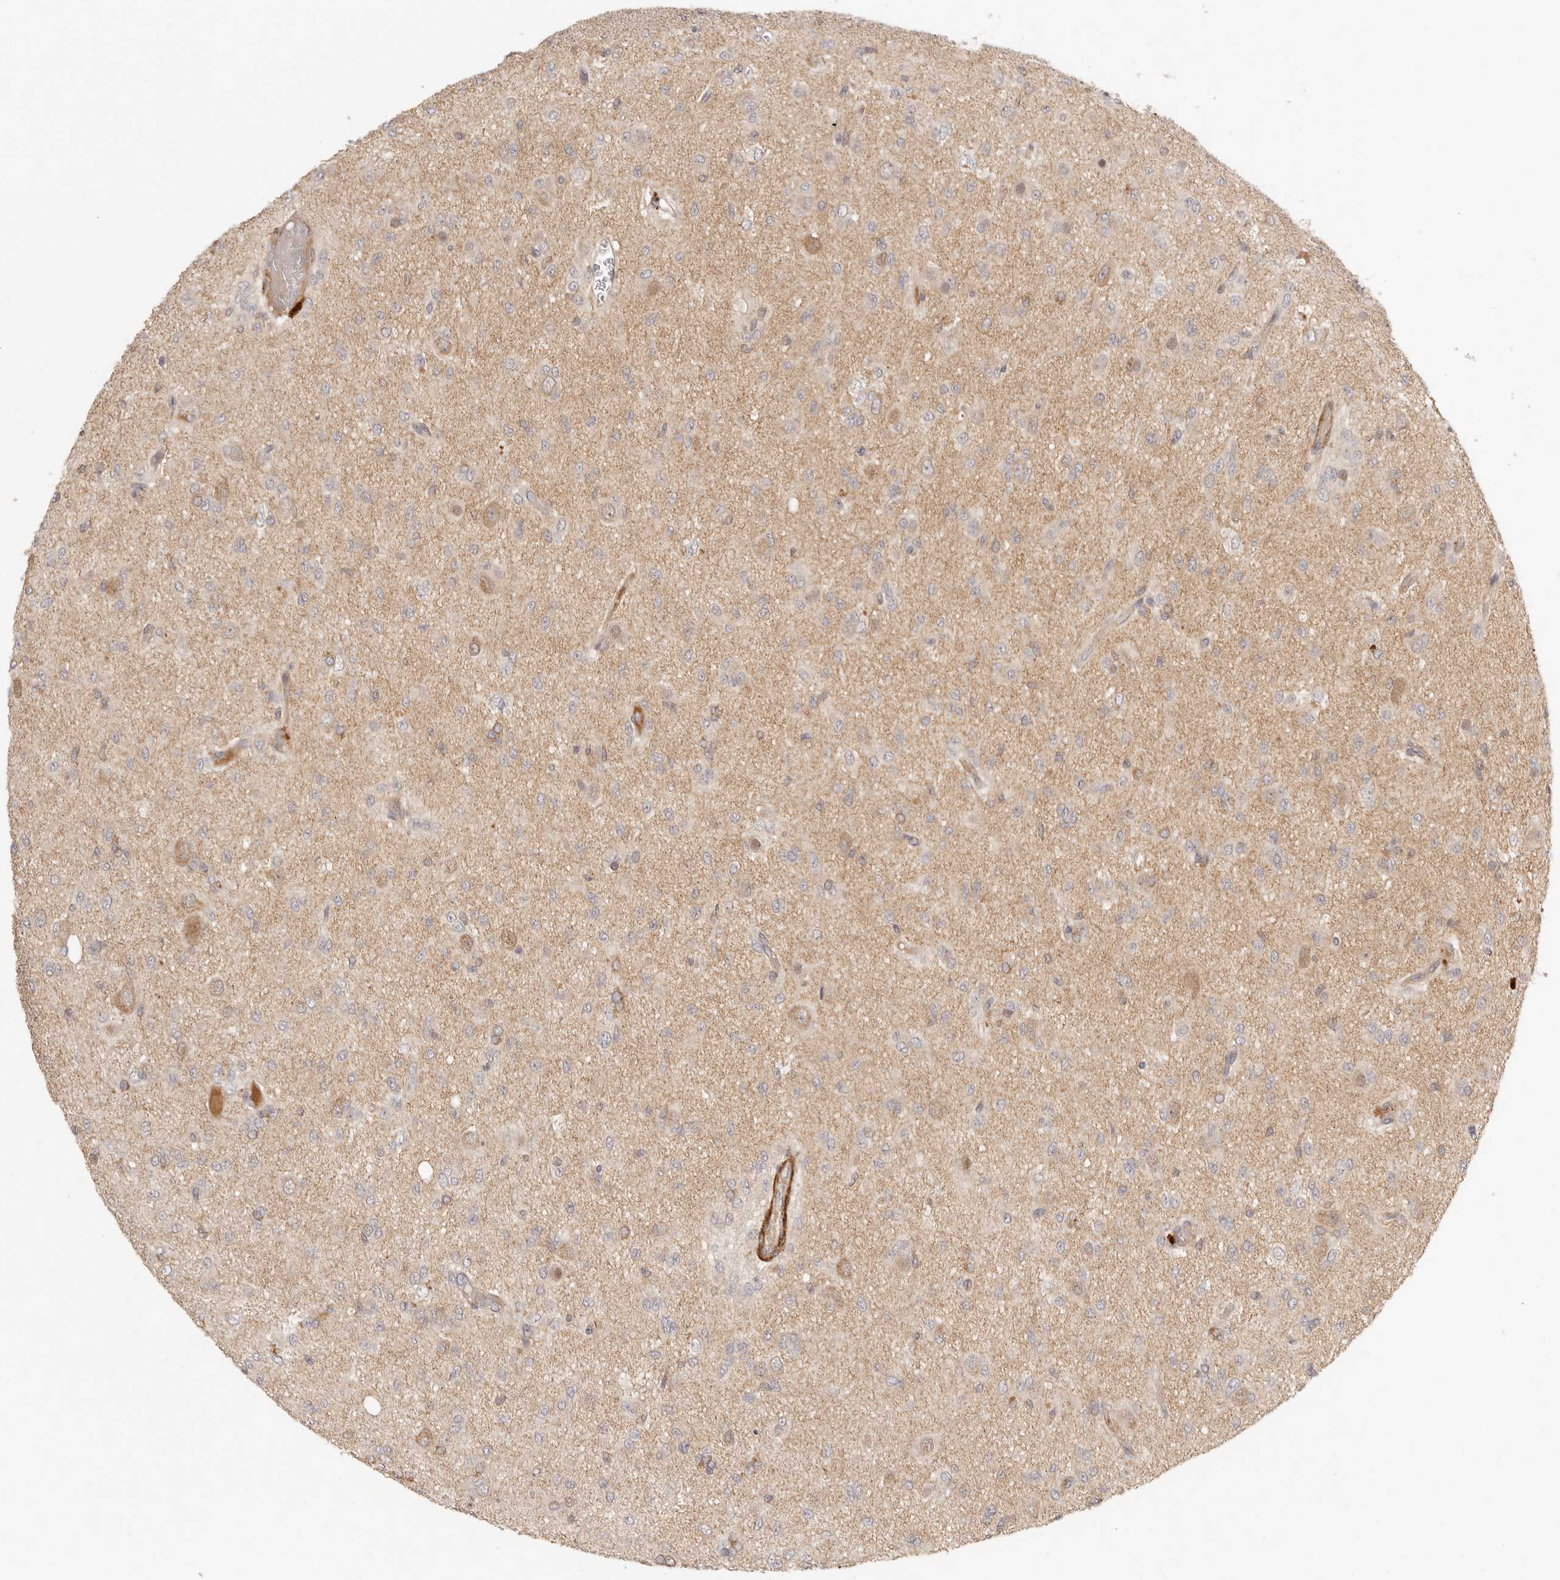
{"staining": {"intensity": "negative", "quantity": "none", "location": "none"}, "tissue": "glioma", "cell_type": "Tumor cells", "image_type": "cancer", "snomed": [{"axis": "morphology", "description": "Glioma, malignant, High grade"}, {"axis": "topography", "description": "Brain"}], "caption": "Micrograph shows no significant protein staining in tumor cells of glioma.", "gene": "VIPR1", "patient": {"sex": "female", "age": 59}}